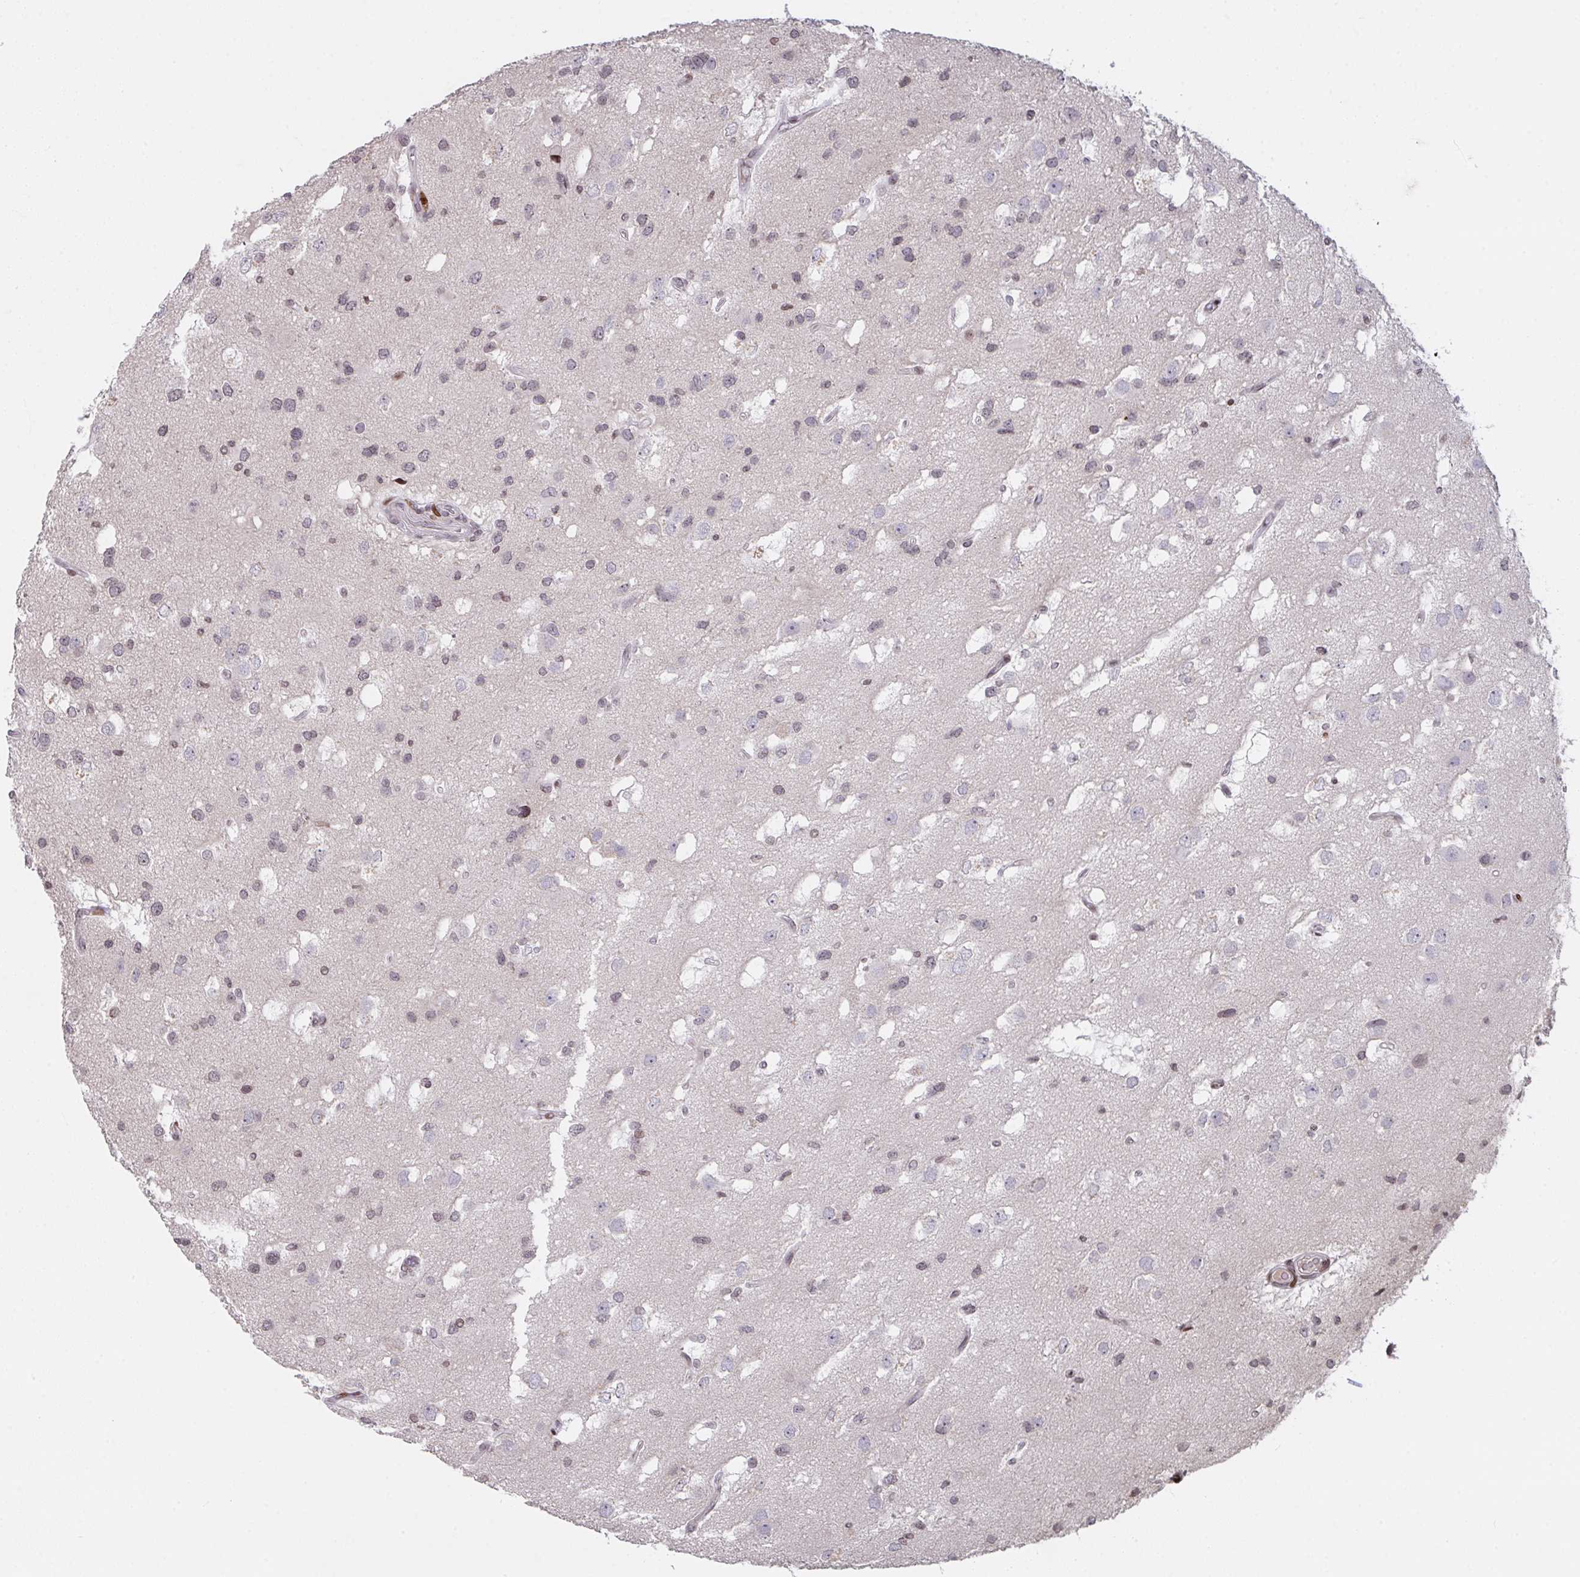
{"staining": {"intensity": "weak", "quantity": "25%-75%", "location": "nuclear"}, "tissue": "glioma", "cell_type": "Tumor cells", "image_type": "cancer", "snomed": [{"axis": "morphology", "description": "Glioma, malignant, High grade"}, {"axis": "topography", "description": "Brain"}], "caption": "Protein staining by immunohistochemistry (IHC) shows weak nuclear expression in approximately 25%-75% of tumor cells in high-grade glioma (malignant).", "gene": "PCDHB8", "patient": {"sex": "male", "age": 53}}